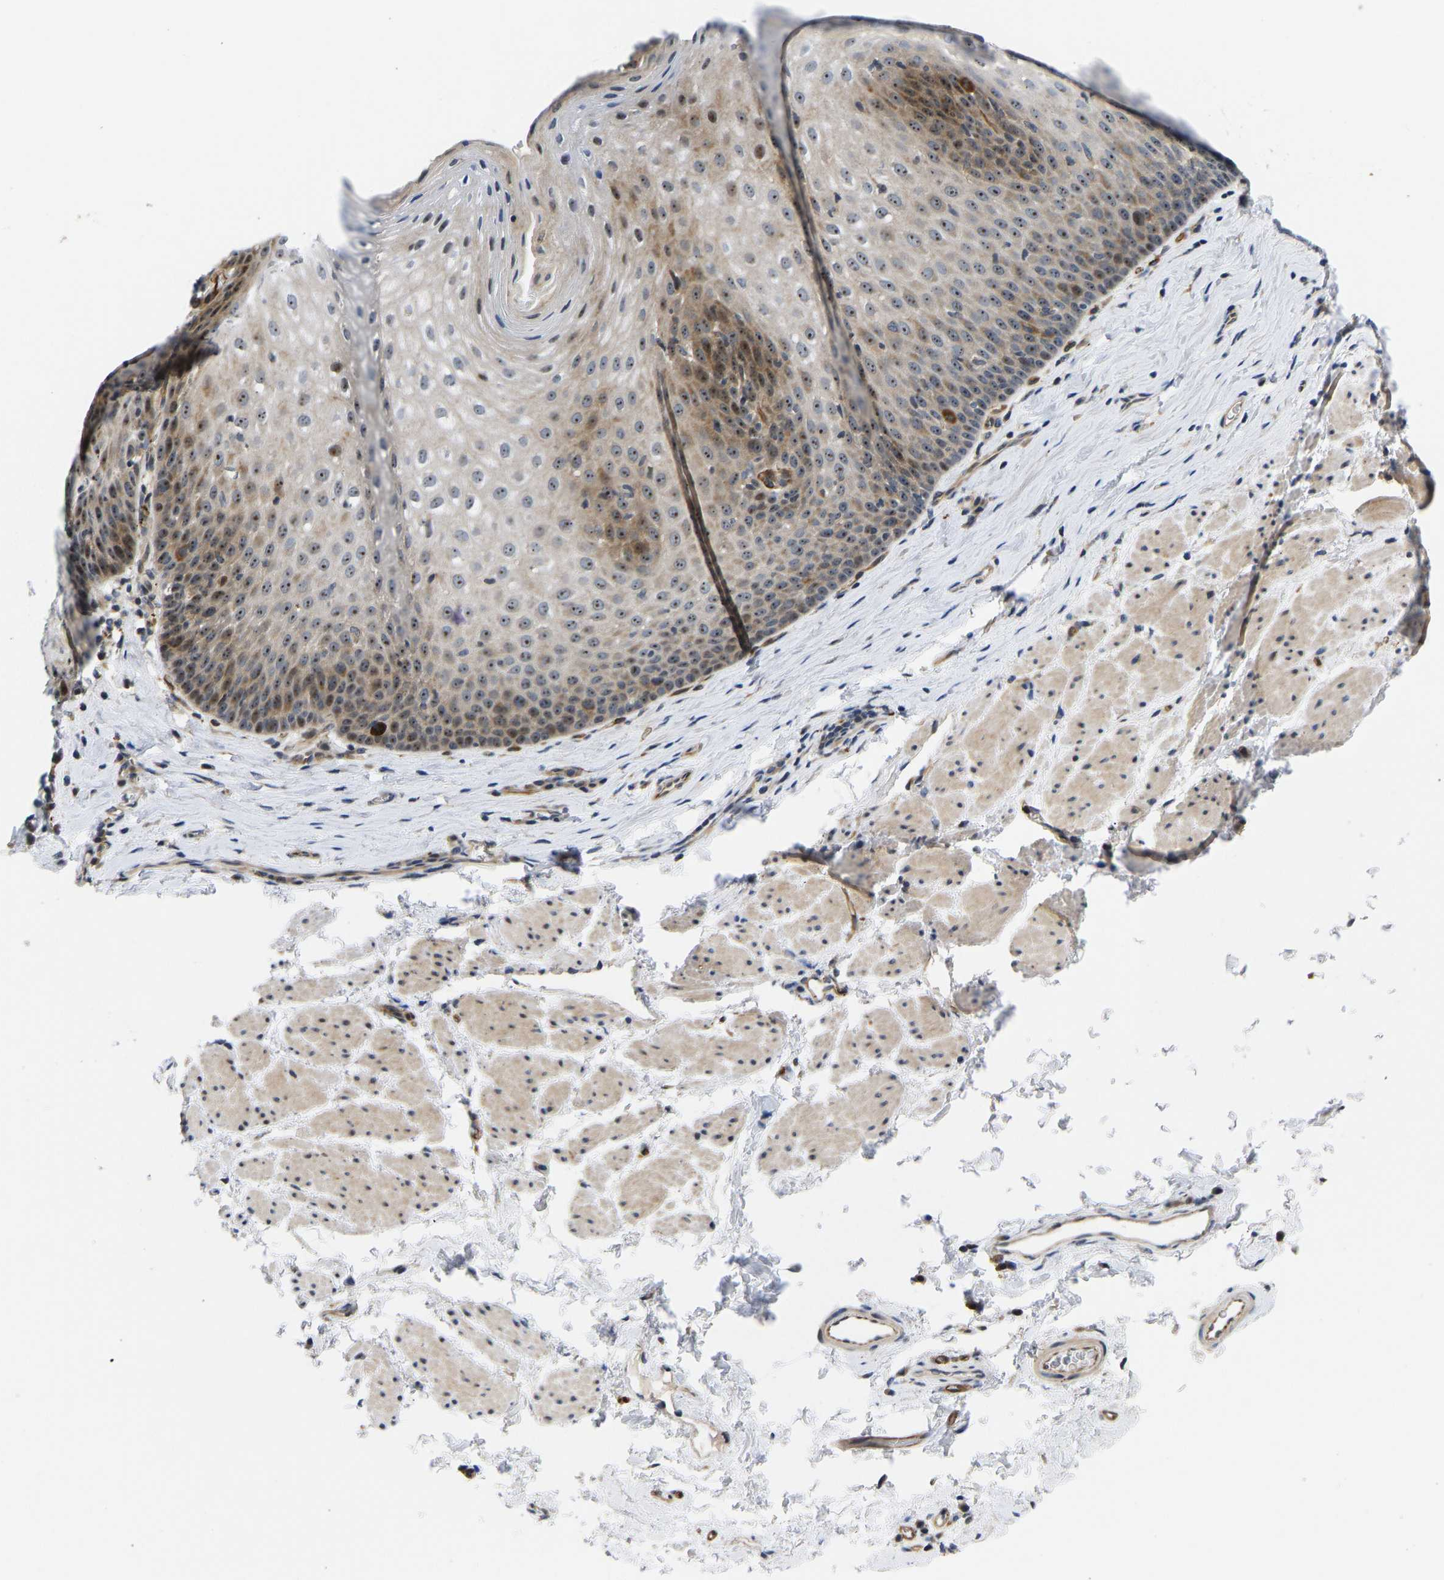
{"staining": {"intensity": "moderate", "quantity": "25%-75%", "location": "cytoplasmic/membranous,nuclear"}, "tissue": "esophagus", "cell_type": "Squamous epithelial cells", "image_type": "normal", "snomed": [{"axis": "morphology", "description": "Normal tissue, NOS"}, {"axis": "topography", "description": "Esophagus"}], "caption": "High-magnification brightfield microscopy of benign esophagus stained with DAB (brown) and counterstained with hematoxylin (blue). squamous epithelial cells exhibit moderate cytoplasmic/membranous,nuclear expression is identified in about25%-75% of cells. (DAB (3,3'-diaminobenzidine) IHC, brown staining for protein, blue staining for nuclei).", "gene": "RESF1", "patient": {"sex": "female", "age": 61}}